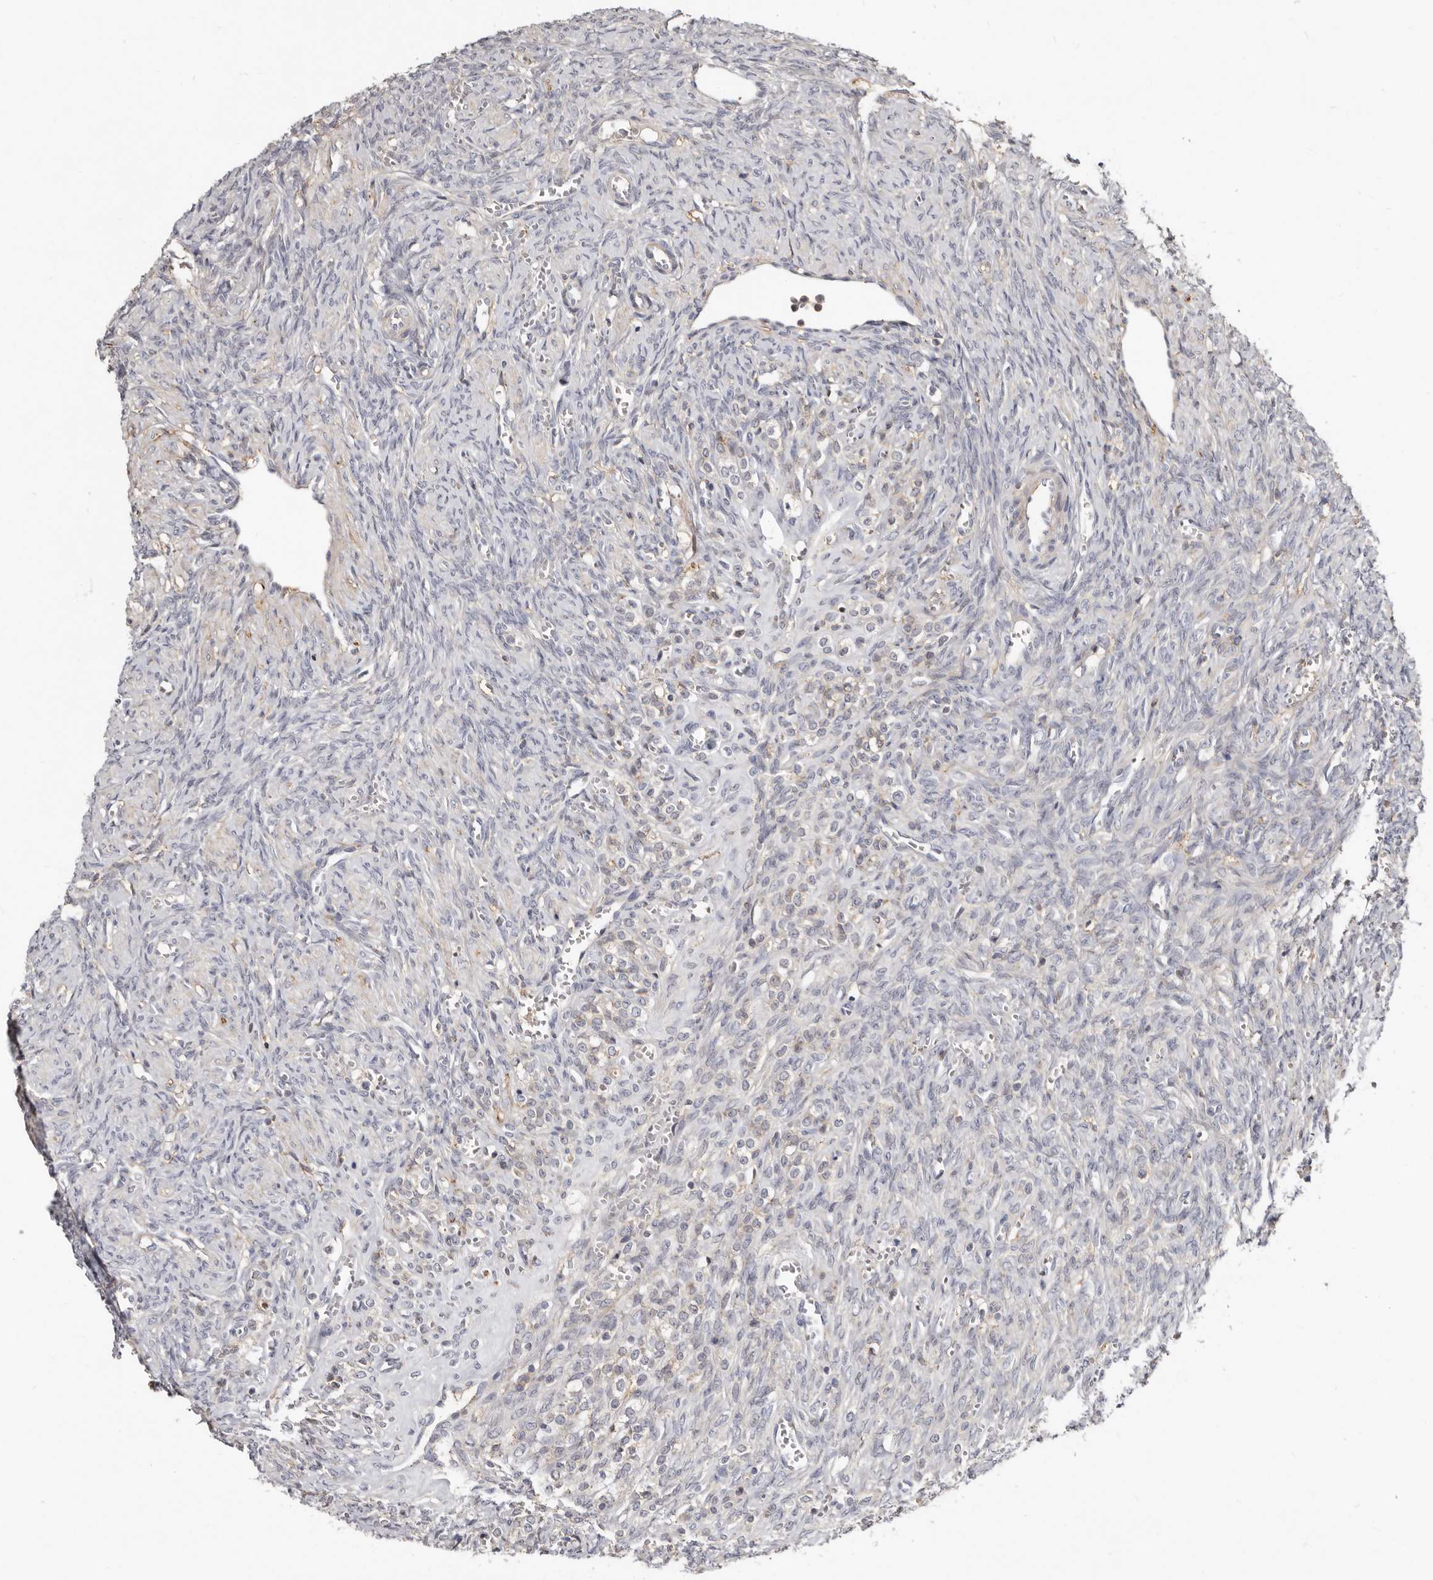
{"staining": {"intensity": "negative", "quantity": "none", "location": "none"}, "tissue": "ovary", "cell_type": "Ovarian stroma cells", "image_type": "normal", "snomed": [{"axis": "morphology", "description": "Normal tissue, NOS"}, {"axis": "topography", "description": "Ovary"}], "caption": "Ovary stained for a protein using IHC reveals no expression ovarian stroma cells.", "gene": "KIF26B", "patient": {"sex": "female", "age": 41}}